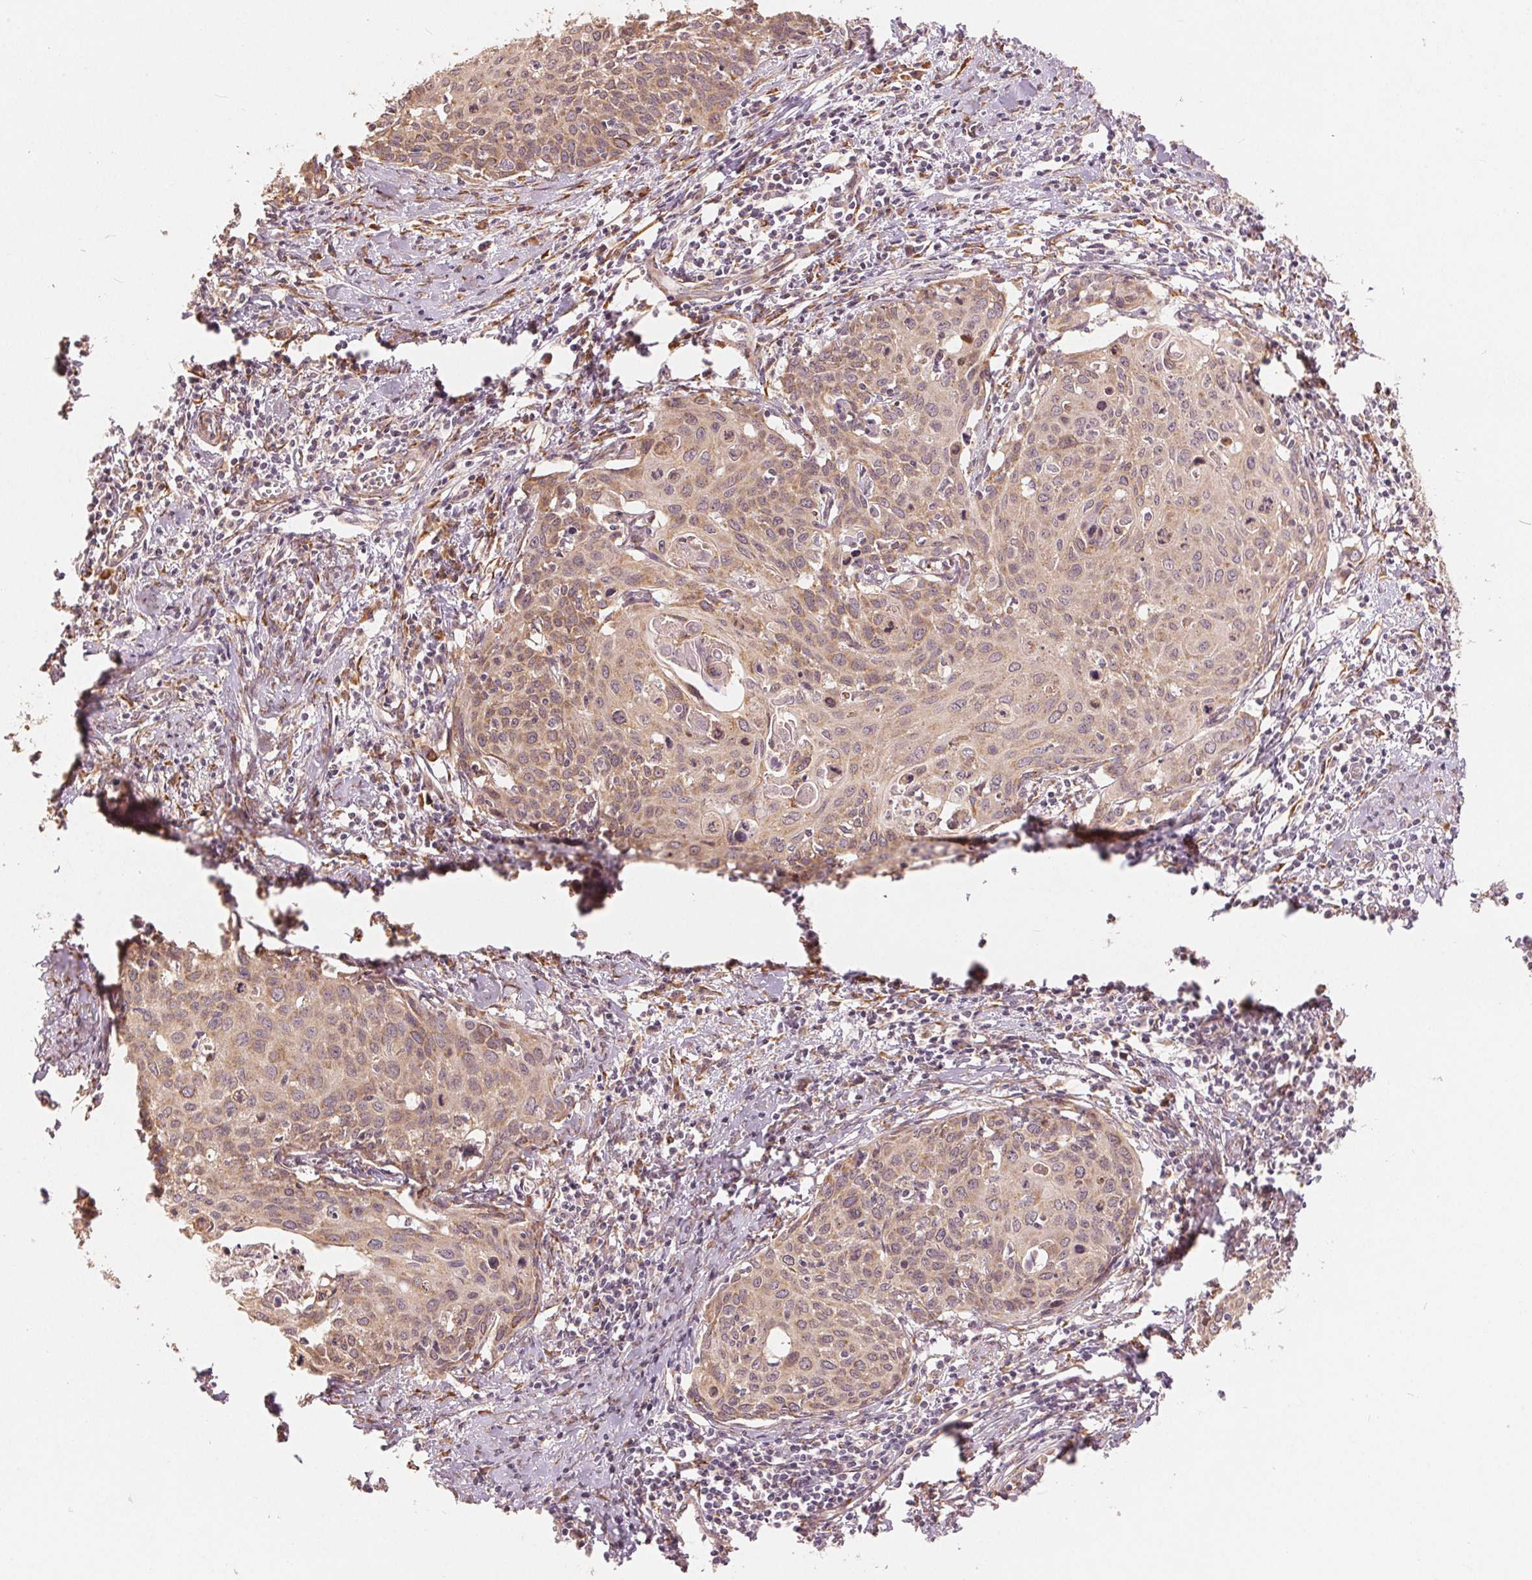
{"staining": {"intensity": "weak", "quantity": ">75%", "location": "cytoplasmic/membranous"}, "tissue": "cervical cancer", "cell_type": "Tumor cells", "image_type": "cancer", "snomed": [{"axis": "morphology", "description": "Squamous cell carcinoma, NOS"}, {"axis": "topography", "description": "Cervix"}], "caption": "IHC histopathology image of human cervical cancer stained for a protein (brown), which demonstrates low levels of weak cytoplasmic/membranous expression in approximately >75% of tumor cells.", "gene": "SLC20A1", "patient": {"sex": "female", "age": 62}}